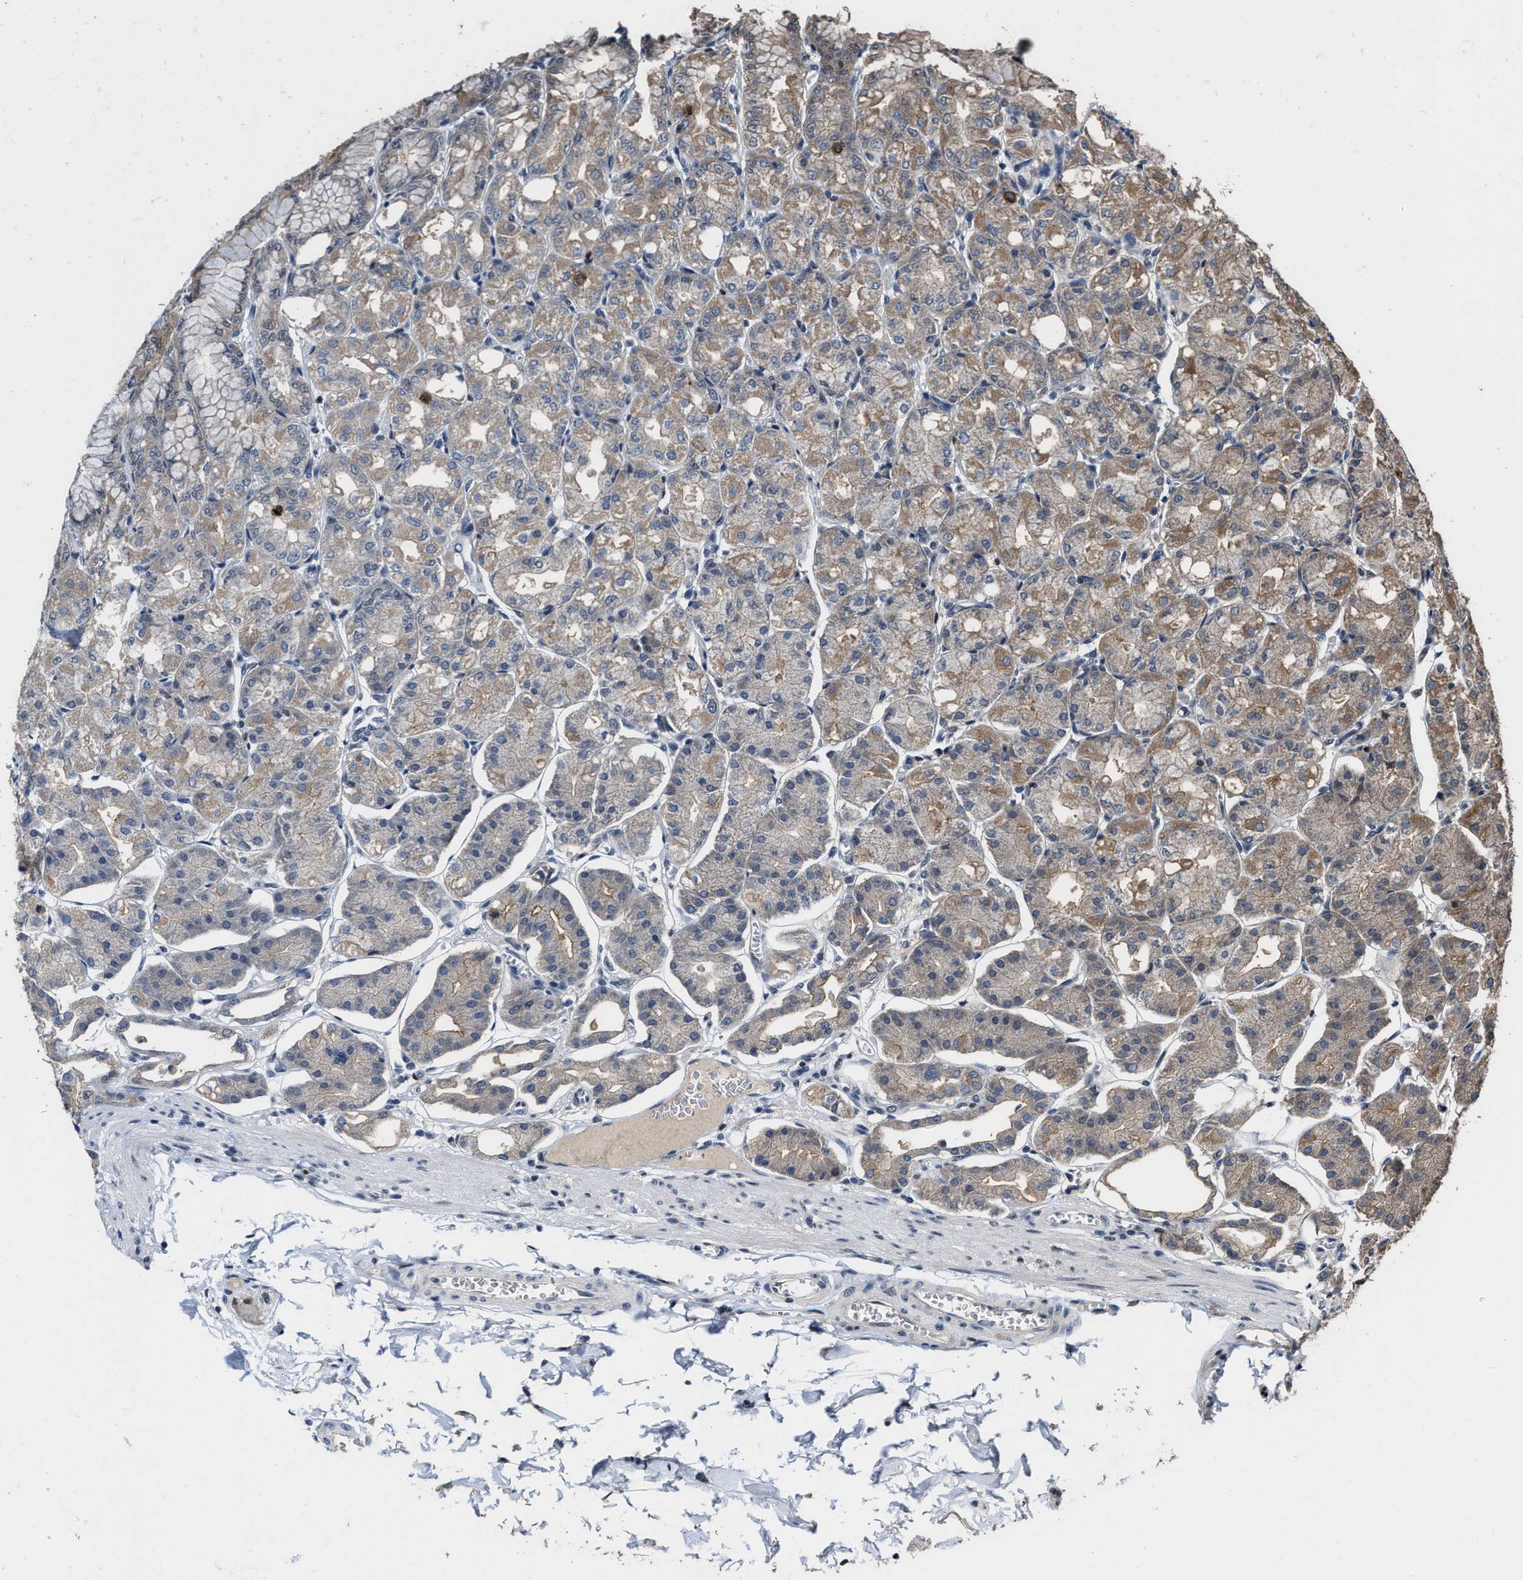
{"staining": {"intensity": "weak", "quantity": "25%-75%", "location": "cytoplasmic/membranous,nuclear"}, "tissue": "stomach", "cell_type": "Glandular cells", "image_type": "normal", "snomed": [{"axis": "morphology", "description": "Normal tissue, NOS"}, {"axis": "topography", "description": "Stomach, lower"}], "caption": "An image of human stomach stained for a protein demonstrates weak cytoplasmic/membranous,nuclear brown staining in glandular cells. The staining is performed using DAB brown chromogen to label protein expression. The nuclei are counter-stained blue using hematoxylin.", "gene": "ZNF20", "patient": {"sex": "male", "age": 71}}